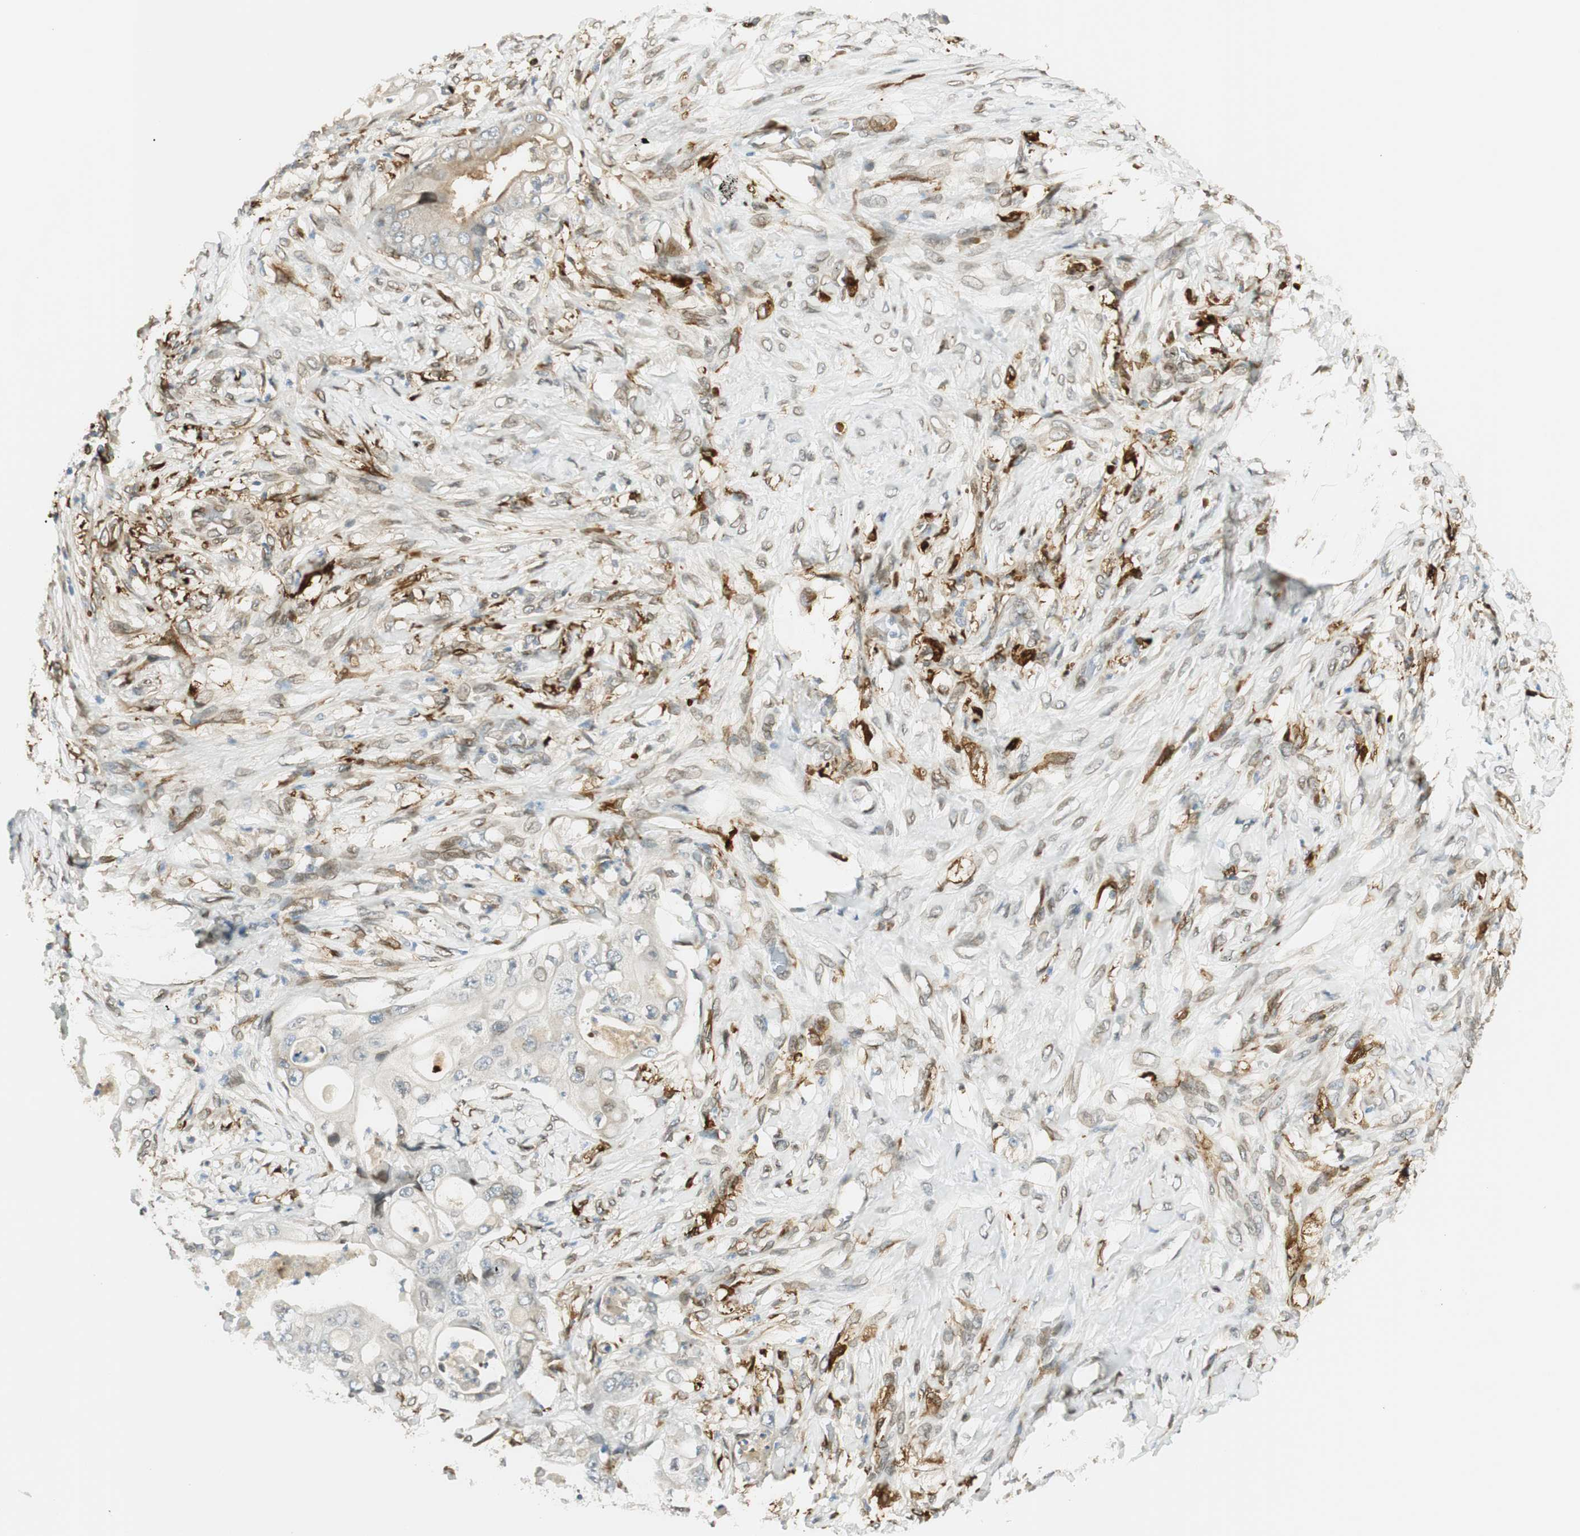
{"staining": {"intensity": "weak", "quantity": "25%-75%", "location": "nuclear"}, "tissue": "stomach cancer", "cell_type": "Tumor cells", "image_type": "cancer", "snomed": [{"axis": "morphology", "description": "Adenocarcinoma, NOS"}, {"axis": "topography", "description": "Stomach"}], "caption": "Immunohistochemistry of human stomach cancer (adenocarcinoma) reveals low levels of weak nuclear staining in approximately 25%-75% of tumor cells.", "gene": "TMEM260", "patient": {"sex": "female", "age": 73}}